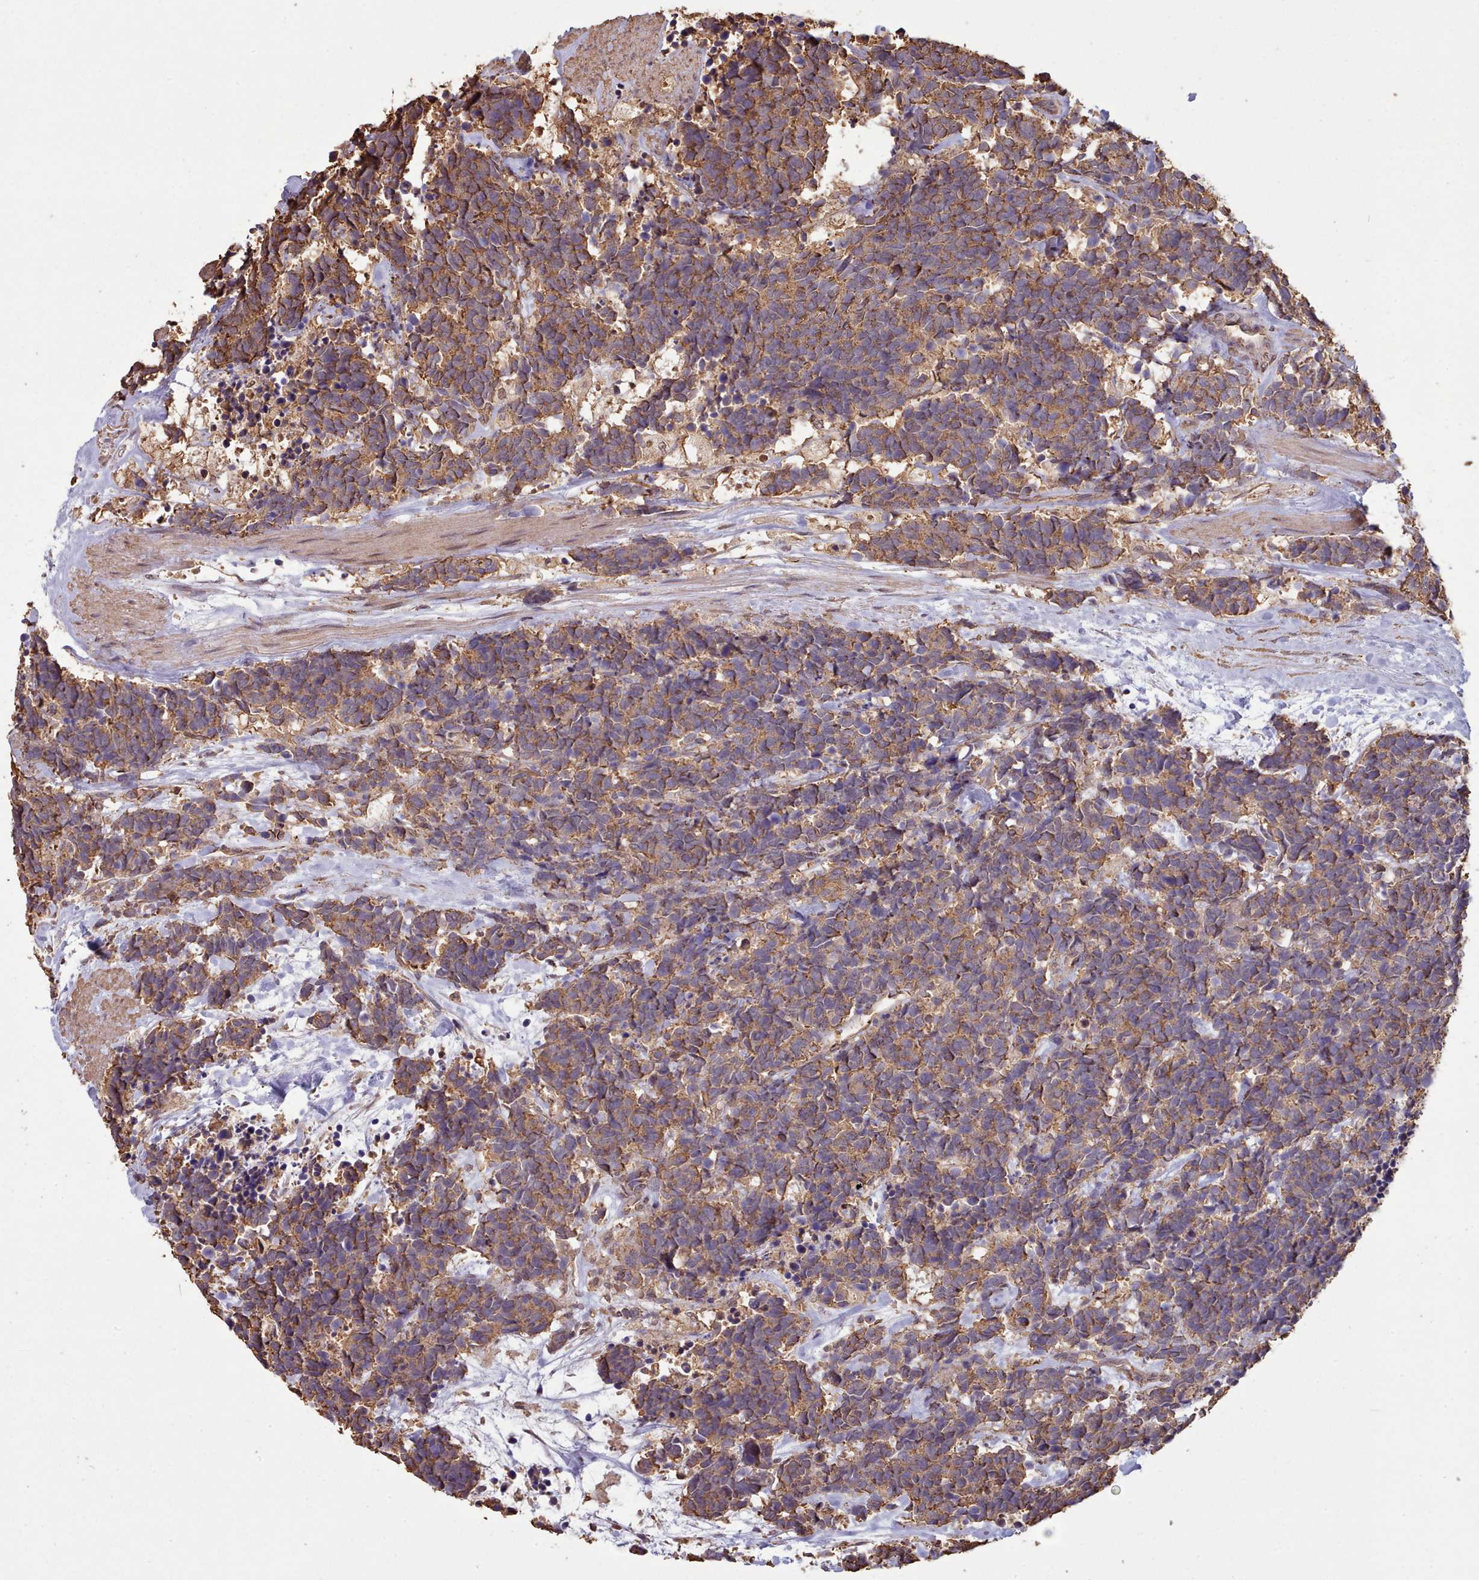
{"staining": {"intensity": "moderate", "quantity": ">75%", "location": "cytoplasmic/membranous"}, "tissue": "carcinoid", "cell_type": "Tumor cells", "image_type": "cancer", "snomed": [{"axis": "morphology", "description": "Carcinoma, NOS"}, {"axis": "morphology", "description": "Carcinoid, malignant, NOS"}, {"axis": "topography", "description": "Prostate"}], "caption": "Immunohistochemistry photomicrograph of neoplastic tissue: human carcinoid stained using immunohistochemistry exhibits medium levels of moderate protein expression localized specifically in the cytoplasmic/membranous of tumor cells, appearing as a cytoplasmic/membranous brown color.", "gene": "METRN", "patient": {"sex": "male", "age": 57}}